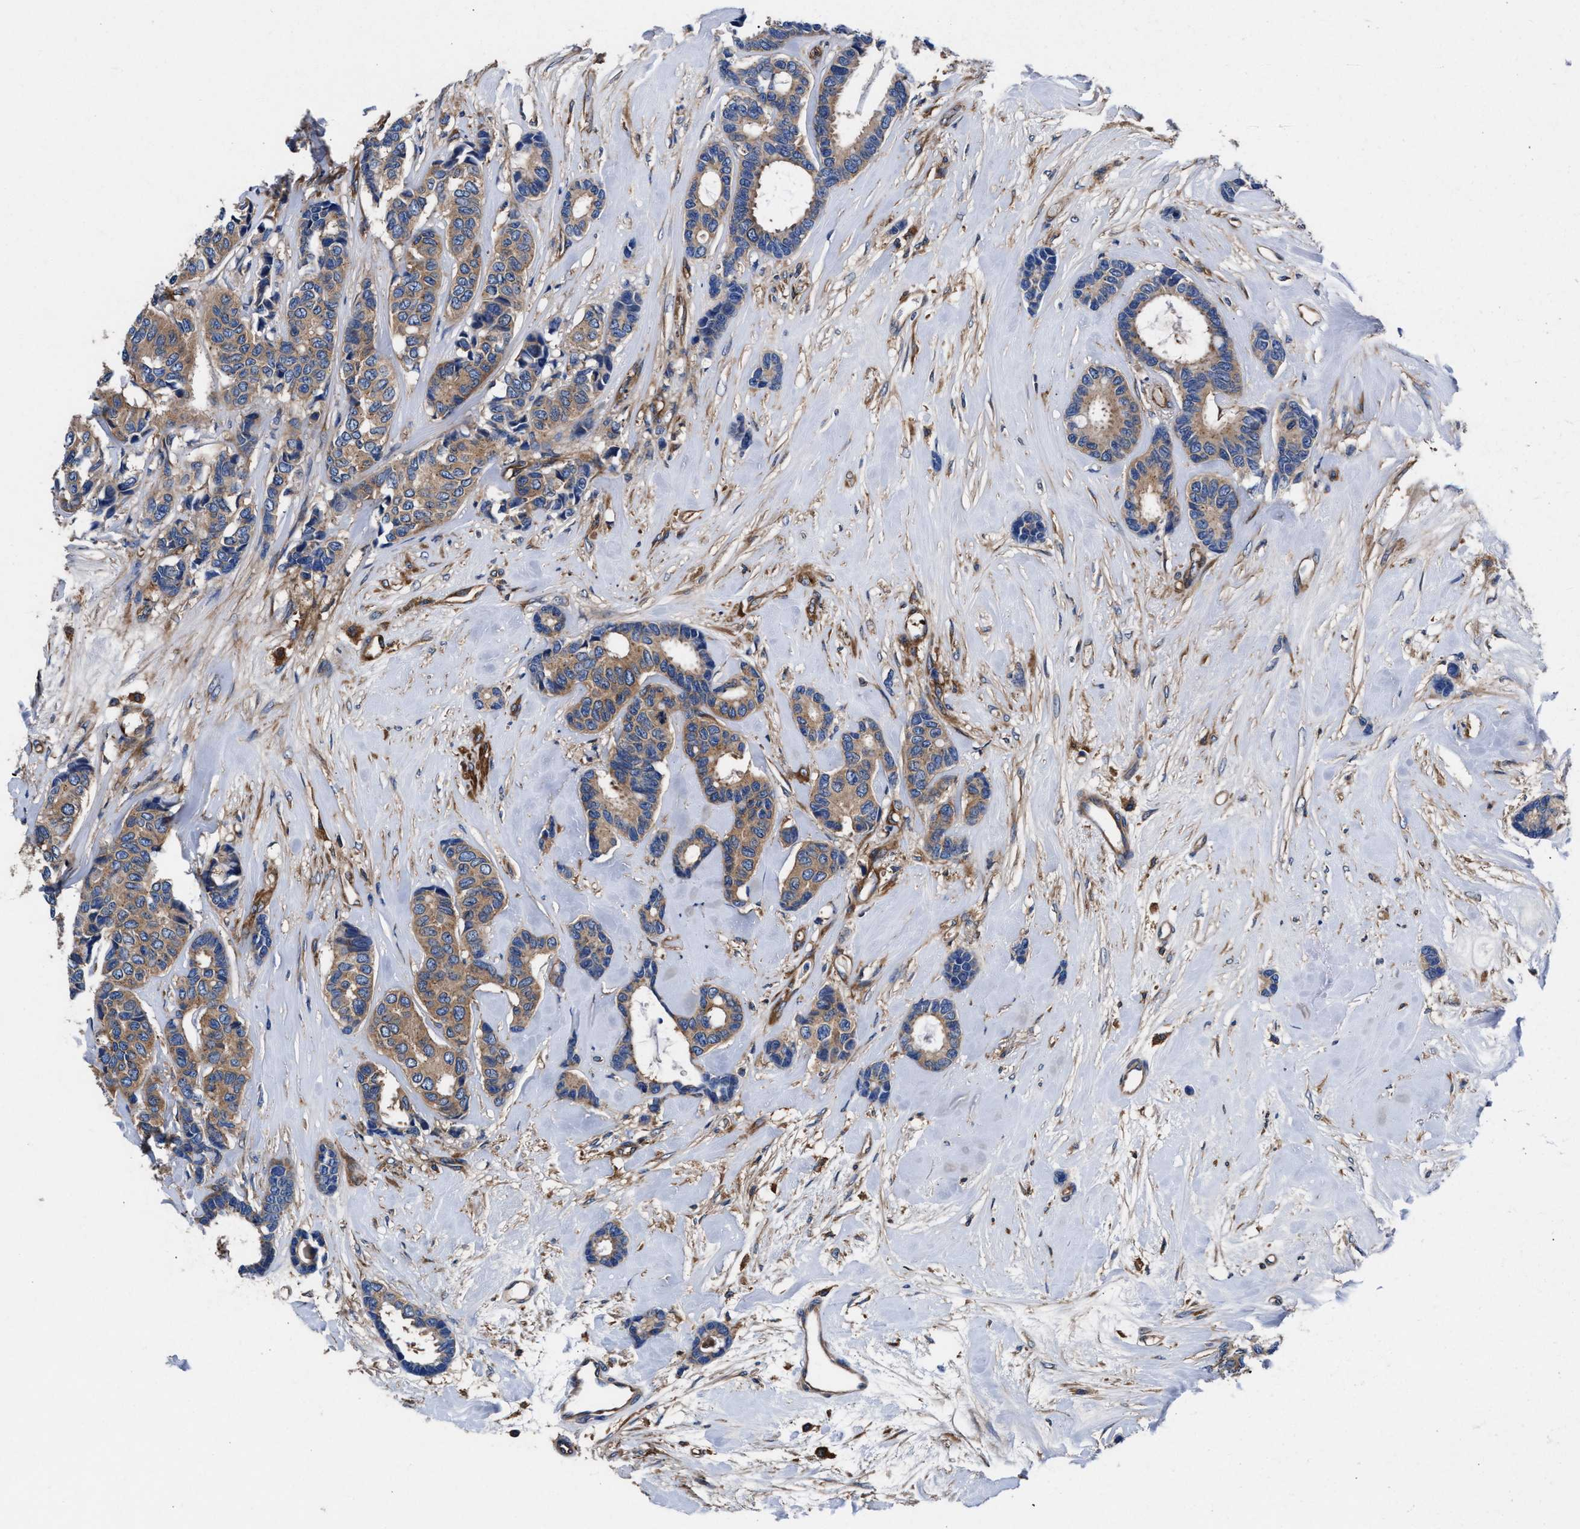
{"staining": {"intensity": "moderate", "quantity": ">75%", "location": "cytoplasmic/membranous"}, "tissue": "breast cancer", "cell_type": "Tumor cells", "image_type": "cancer", "snomed": [{"axis": "morphology", "description": "Duct carcinoma"}, {"axis": "topography", "description": "Breast"}], "caption": "Moderate cytoplasmic/membranous expression for a protein is present in approximately >75% of tumor cells of breast intraductal carcinoma using IHC.", "gene": "SH3GL1", "patient": {"sex": "female", "age": 87}}